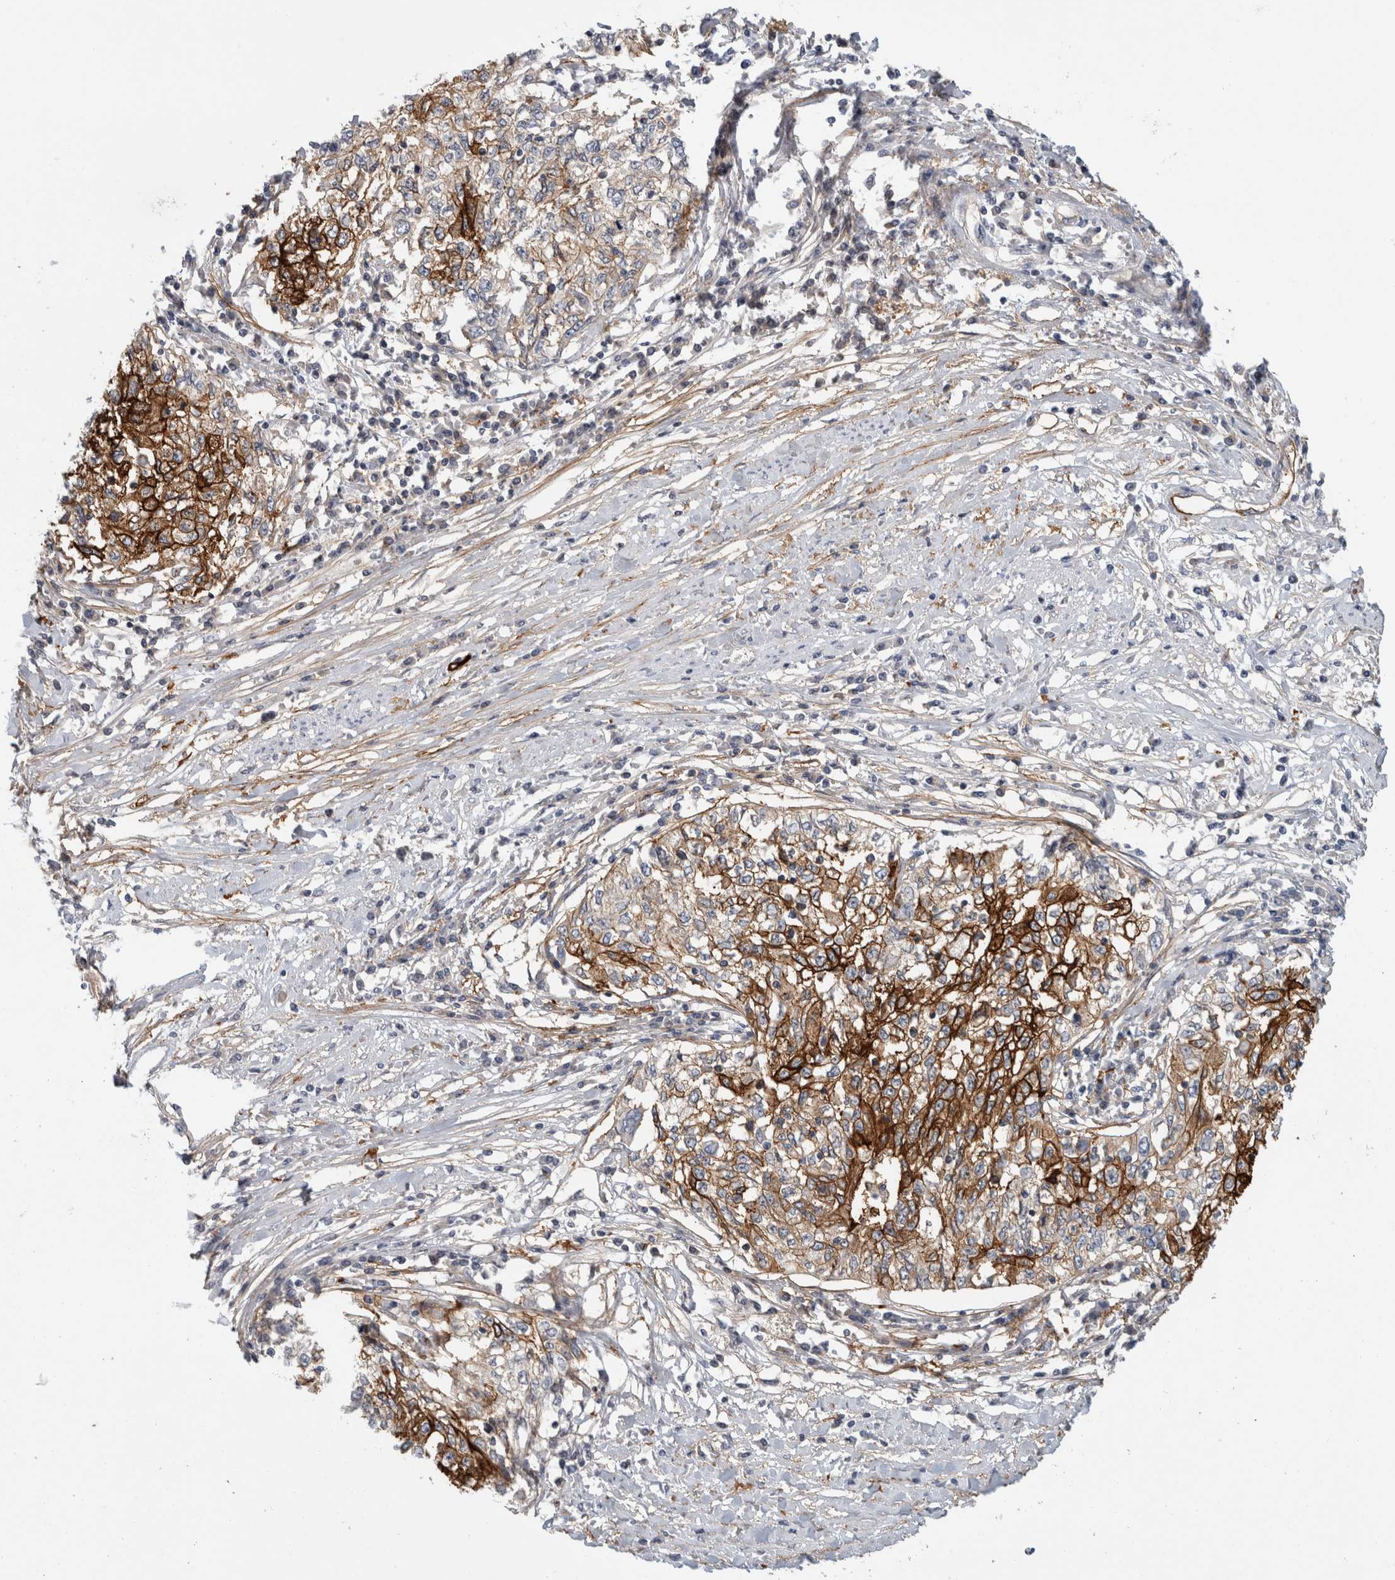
{"staining": {"intensity": "strong", "quantity": "25%-75%", "location": "cytoplasmic/membranous"}, "tissue": "cervical cancer", "cell_type": "Tumor cells", "image_type": "cancer", "snomed": [{"axis": "morphology", "description": "Squamous cell carcinoma, NOS"}, {"axis": "topography", "description": "Cervix"}], "caption": "Strong cytoplasmic/membranous expression for a protein is seen in about 25%-75% of tumor cells of cervical squamous cell carcinoma using IHC.", "gene": "CD55", "patient": {"sex": "female", "age": 57}}